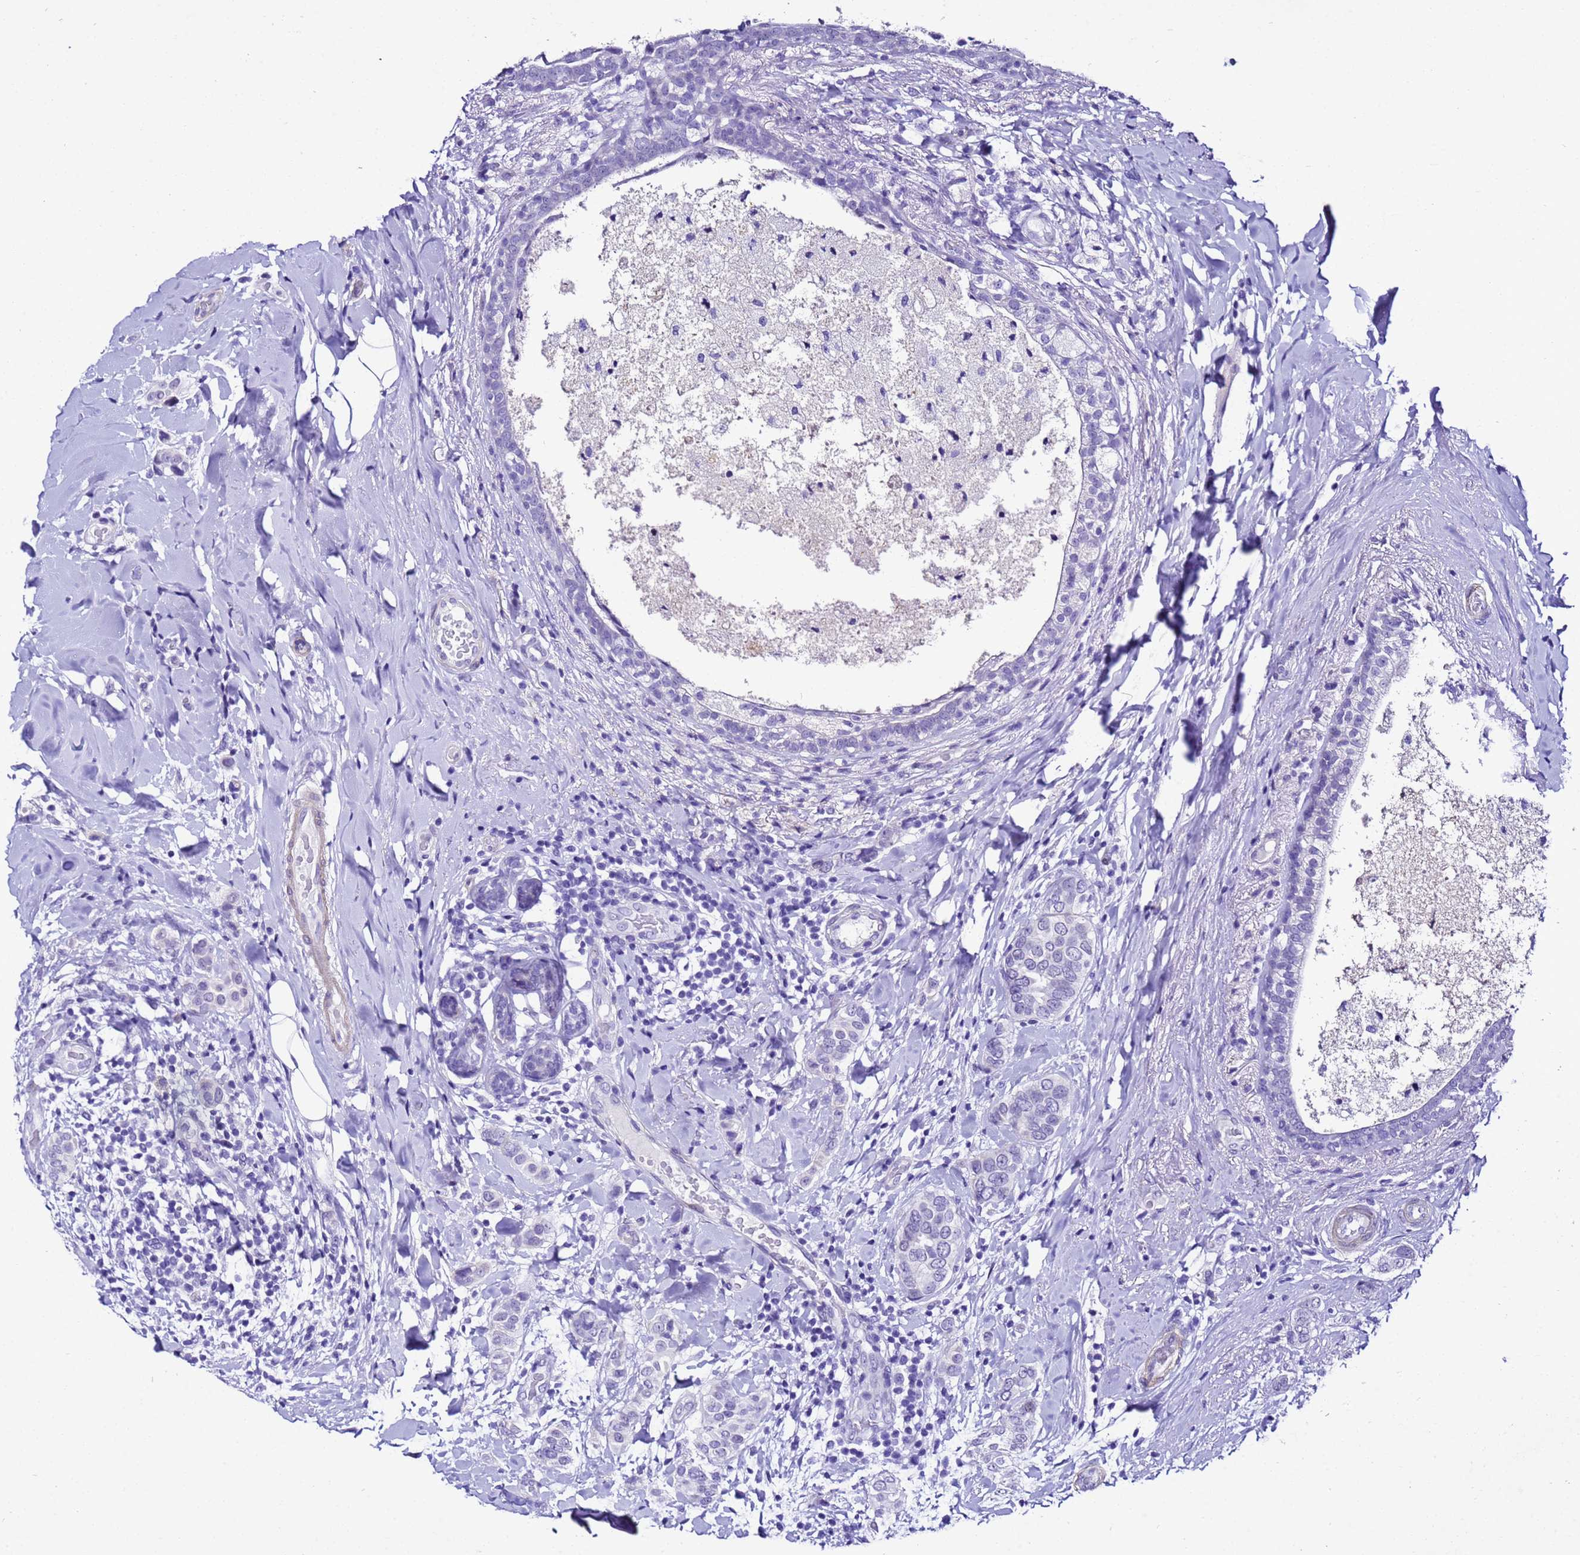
{"staining": {"intensity": "negative", "quantity": "none", "location": "none"}, "tissue": "breast cancer", "cell_type": "Tumor cells", "image_type": "cancer", "snomed": [{"axis": "morphology", "description": "Lobular carcinoma"}, {"axis": "topography", "description": "Breast"}], "caption": "Tumor cells show no significant positivity in lobular carcinoma (breast).", "gene": "ZNF417", "patient": {"sex": "female", "age": 51}}